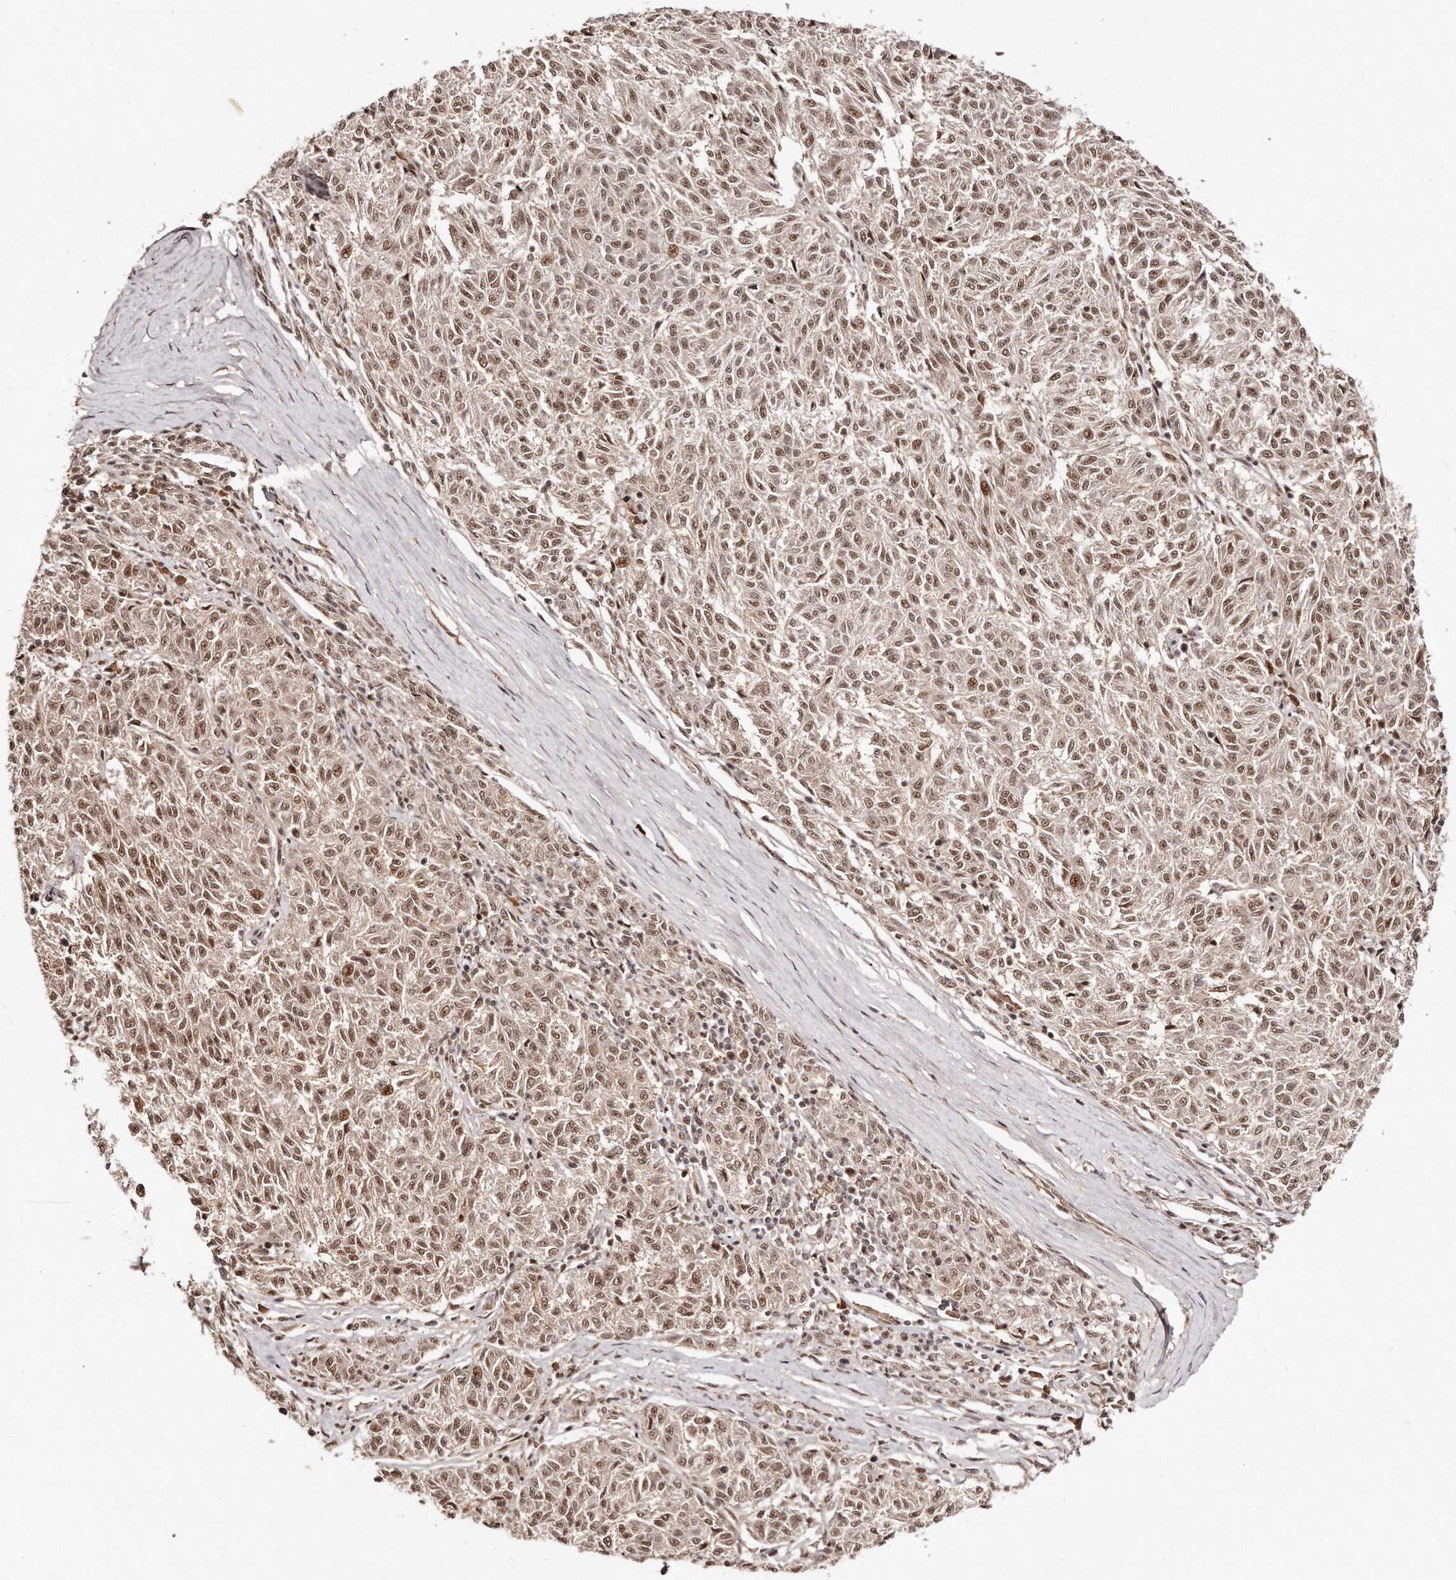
{"staining": {"intensity": "moderate", "quantity": ">75%", "location": "nuclear"}, "tissue": "melanoma", "cell_type": "Tumor cells", "image_type": "cancer", "snomed": [{"axis": "morphology", "description": "Malignant melanoma, NOS"}, {"axis": "topography", "description": "Skin"}], "caption": "Protein positivity by IHC displays moderate nuclear staining in about >75% of tumor cells in malignant melanoma. The staining was performed using DAB (3,3'-diaminobenzidine) to visualize the protein expression in brown, while the nuclei were stained in blue with hematoxylin (Magnification: 20x).", "gene": "SOX4", "patient": {"sex": "female", "age": 72}}